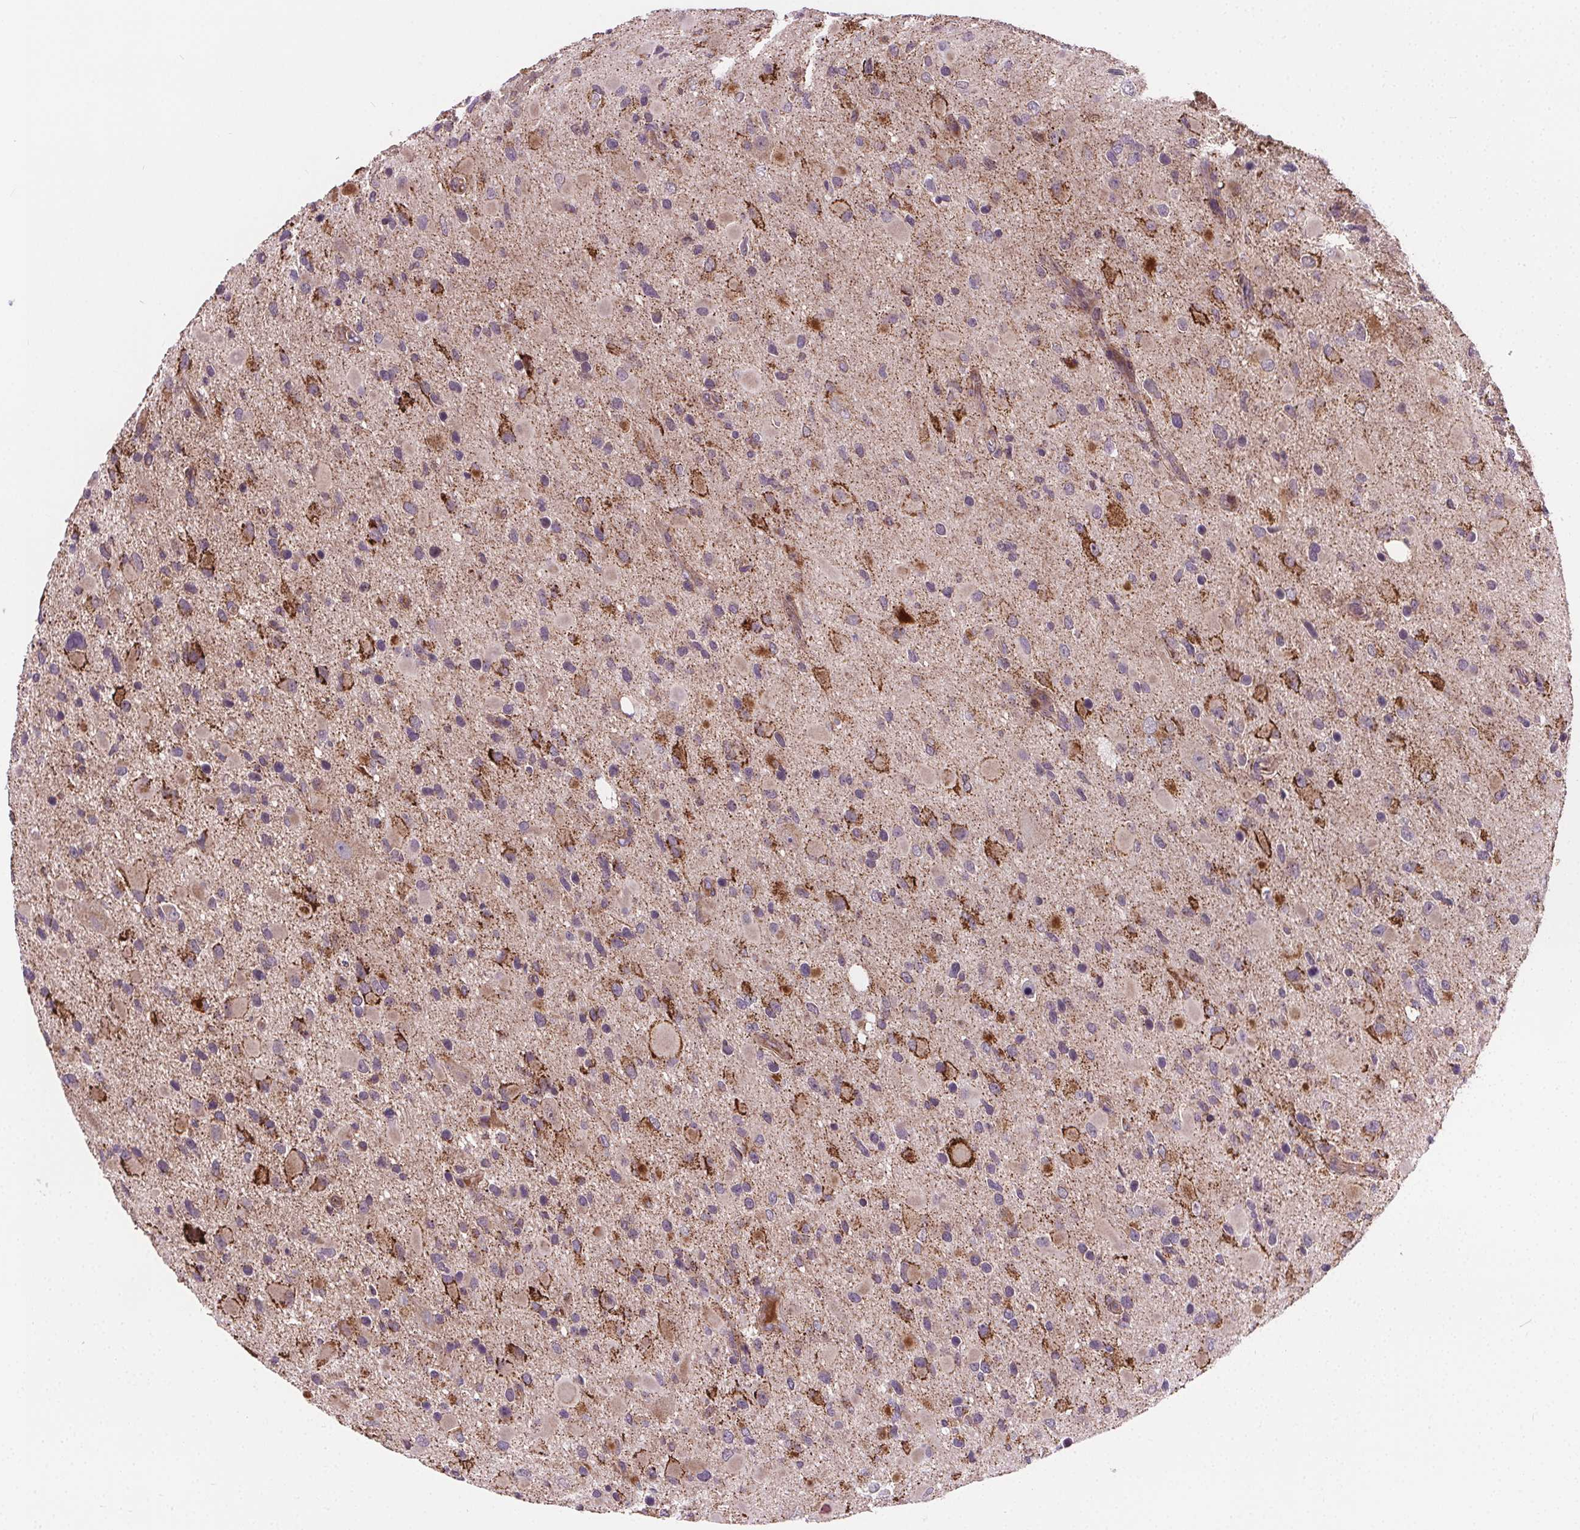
{"staining": {"intensity": "strong", "quantity": "25%-75%", "location": "cytoplasmic/membranous"}, "tissue": "glioma", "cell_type": "Tumor cells", "image_type": "cancer", "snomed": [{"axis": "morphology", "description": "Glioma, malignant, Low grade"}, {"axis": "topography", "description": "Brain"}], "caption": "About 25%-75% of tumor cells in low-grade glioma (malignant) reveal strong cytoplasmic/membranous protein positivity as visualized by brown immunohistochemical staining.", "gene": "GOLT1B", "patient": {"sex": "female", "age": 32}}